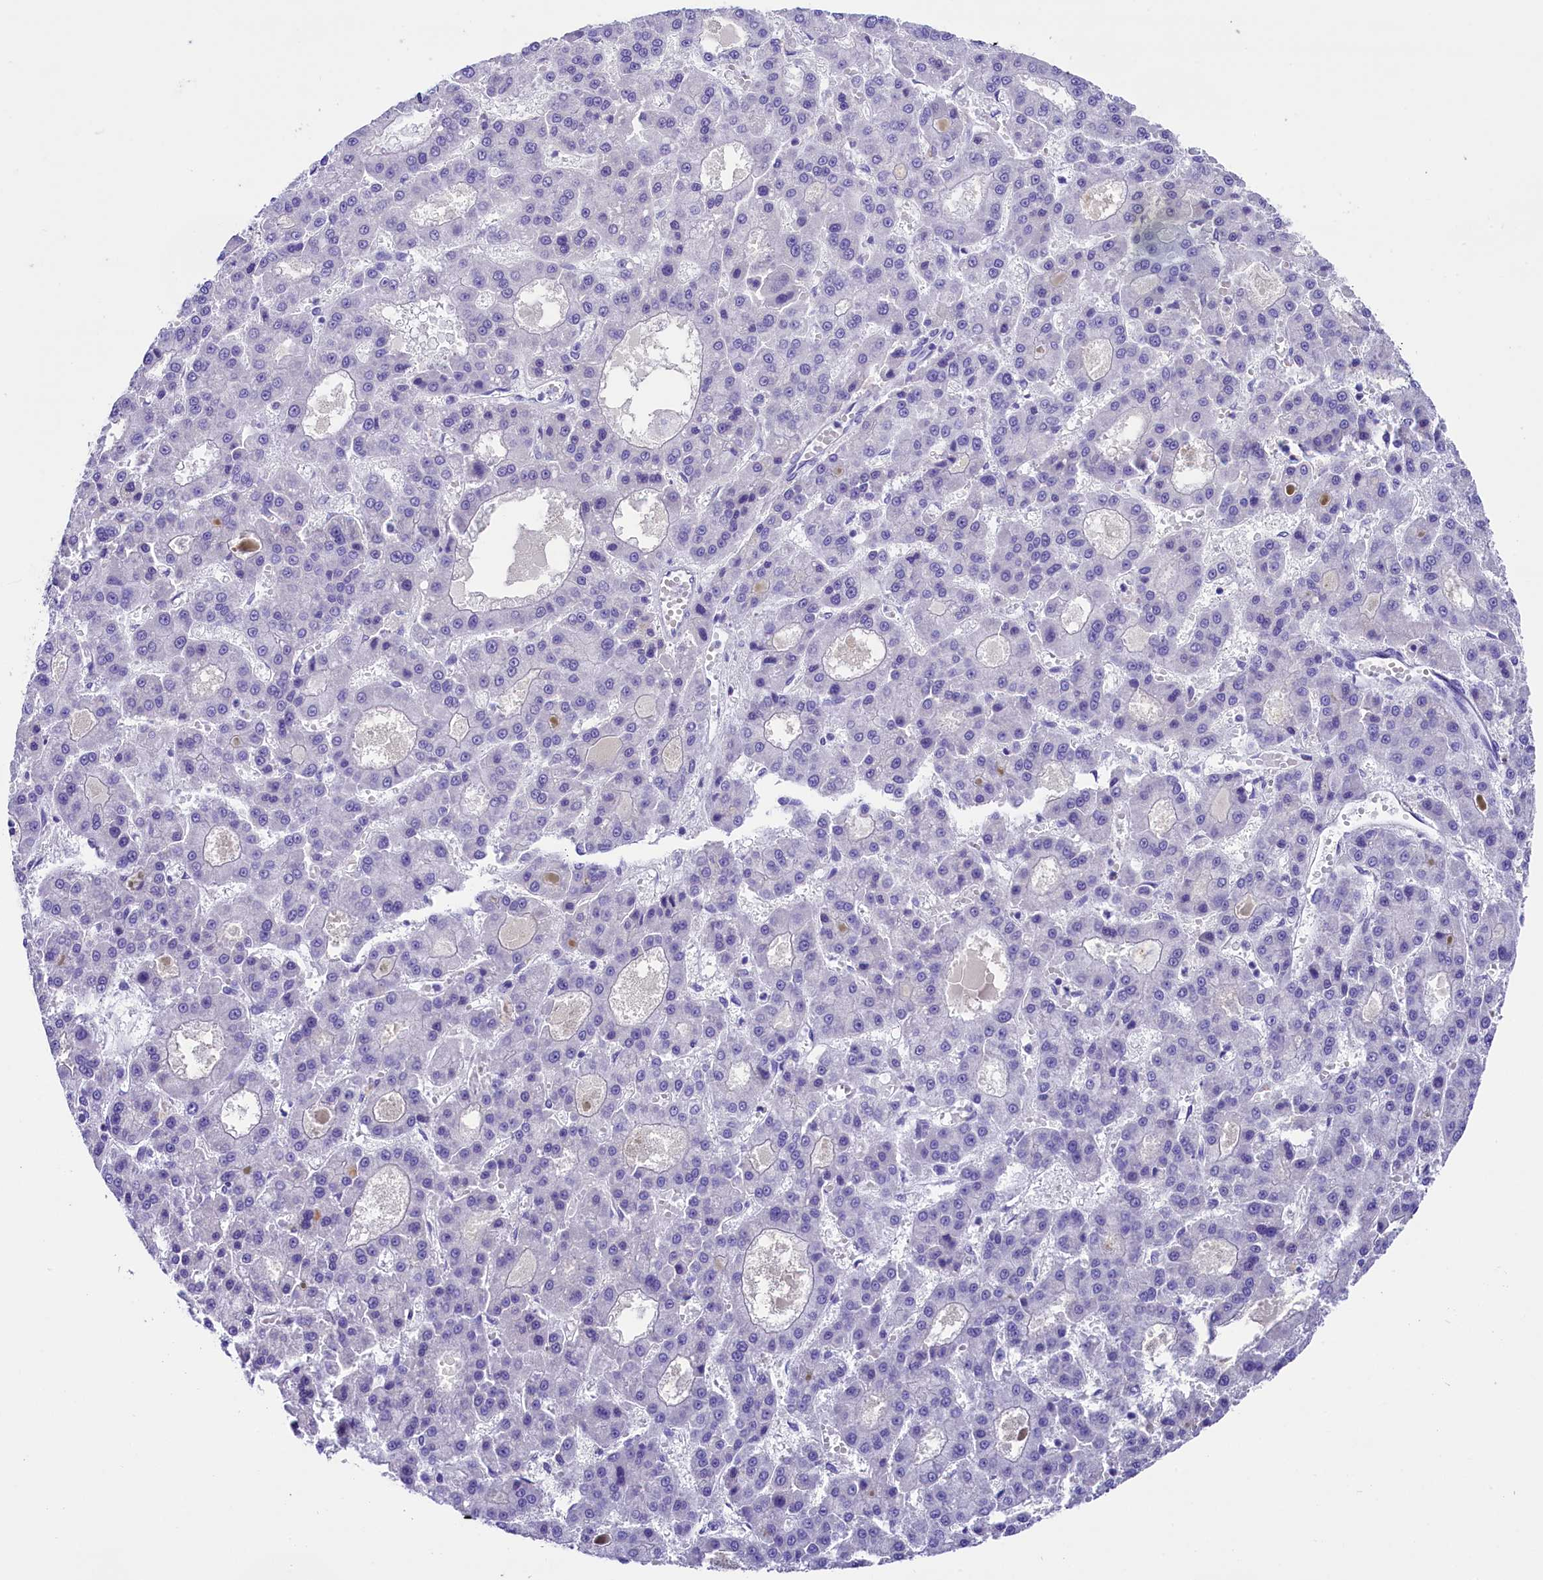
{"staining": {"intensity": "negative", "quantity": "none", "location": "none"}, "tissue": "liver cancer", "cell_type": "Tumor cells", "image_type": "cancer", "snomed": [{"axis": "morphology", "description": "Carcinoma, Hepatocellular, NOS"}, {"axis": "topography", "description": "Liver"}], "caption": "This is an immunohistochemistry (IHC) micrograph of liver cancer. There is no staining in tumor cells.", "gene": "SKIDA1", "patient": {"sex": "male", "age": 70}}